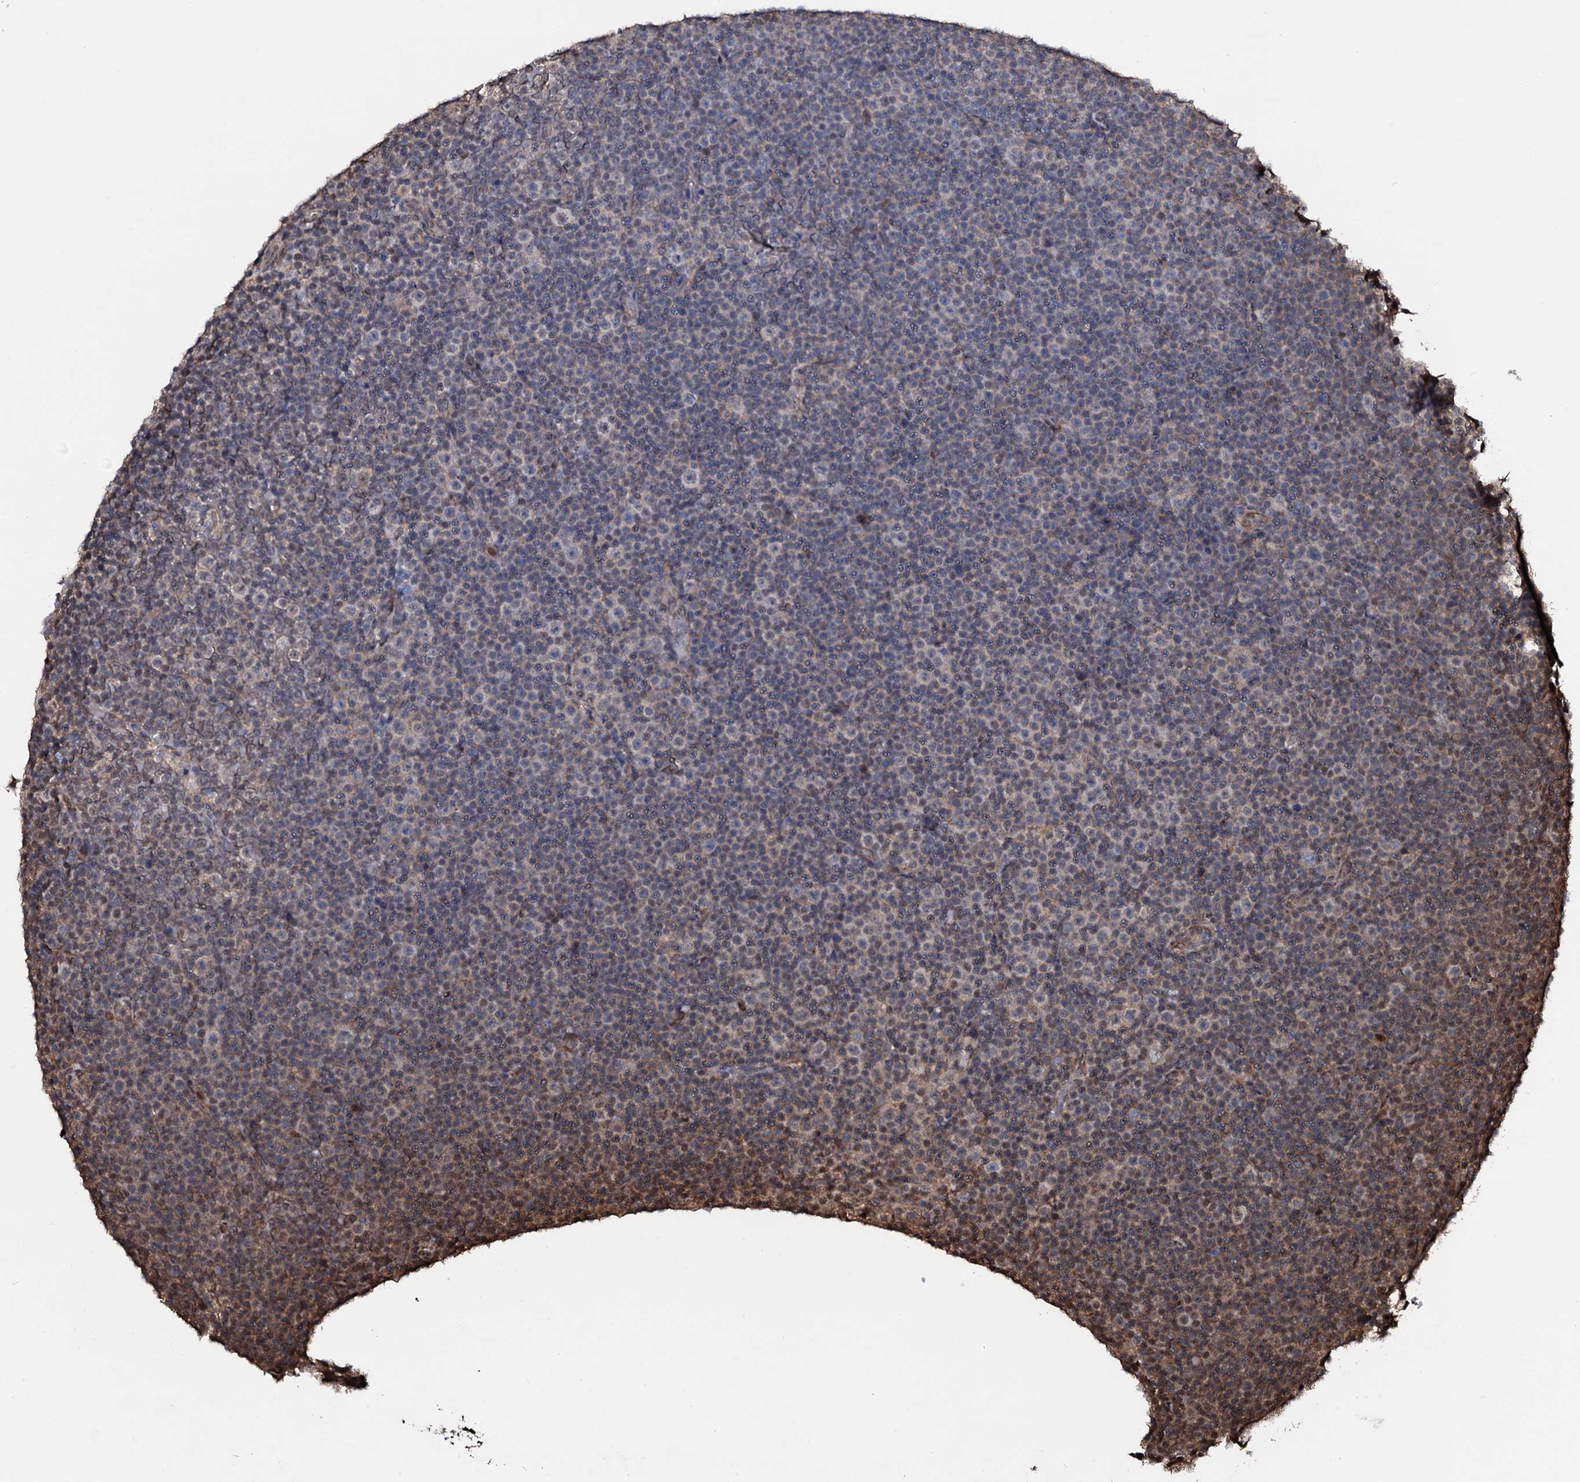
{"staining": {"intensity": "moderate", "quantity": "<25%", "location": "nuclear"}, "tissue": "lymphoma", "cell_type": "Tumor cells", "image_type": "cancer", "snomed": [{"axis": "morphology", "description": "Malignant lymphoma, non-Hodgkin's type, Low grade"}, {"axis": "topography", "description": "Lymph node"}], "caption": "Lymphoma stained with immunohistochemistry (IHC) exhibits moderate nuclear staining in about <25% of tumor cells.", "gene": "COG6", "patient": {"sex": "female", "age": 67}}